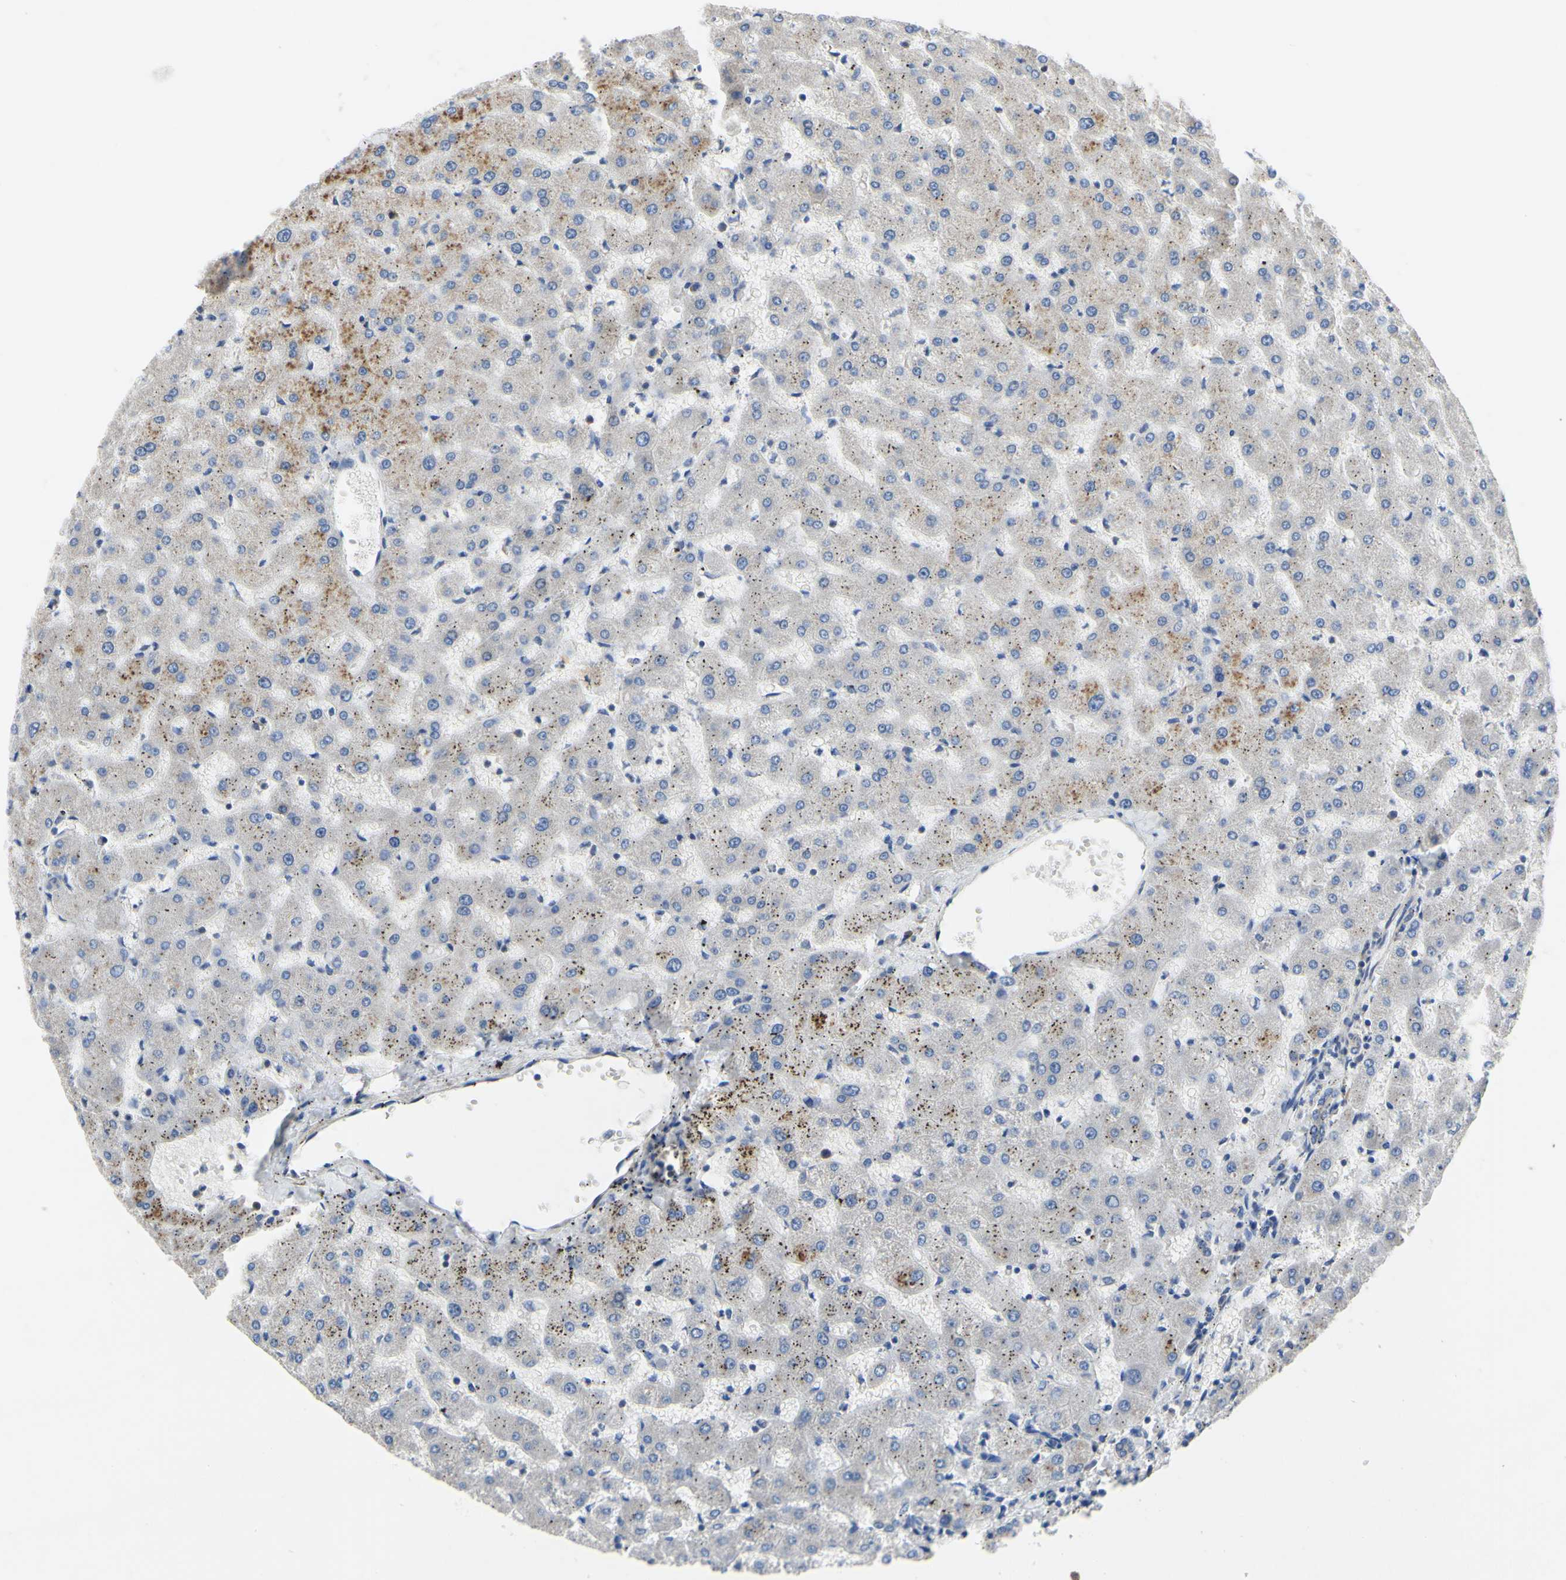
{"staining": {"intensity": "weak", "quantity": ">75%", "location": "cytoplasmic/membranous"}, "tissue": "liver", "cell_type": "Cholangiocytes", "image_type": "normal", "snomed": [{"axis": "morphology", "description": "Normal tissue, NOS"}, {"axis": "topography", "description": "Liver"}], "caption": "The immunohistochemical stain labels weak cytoplasmic/membranous positivity in cholangiocytes of unremarkable liver.", "gene": "BECN1", "patient": {"sex": "female", "age": 63}}